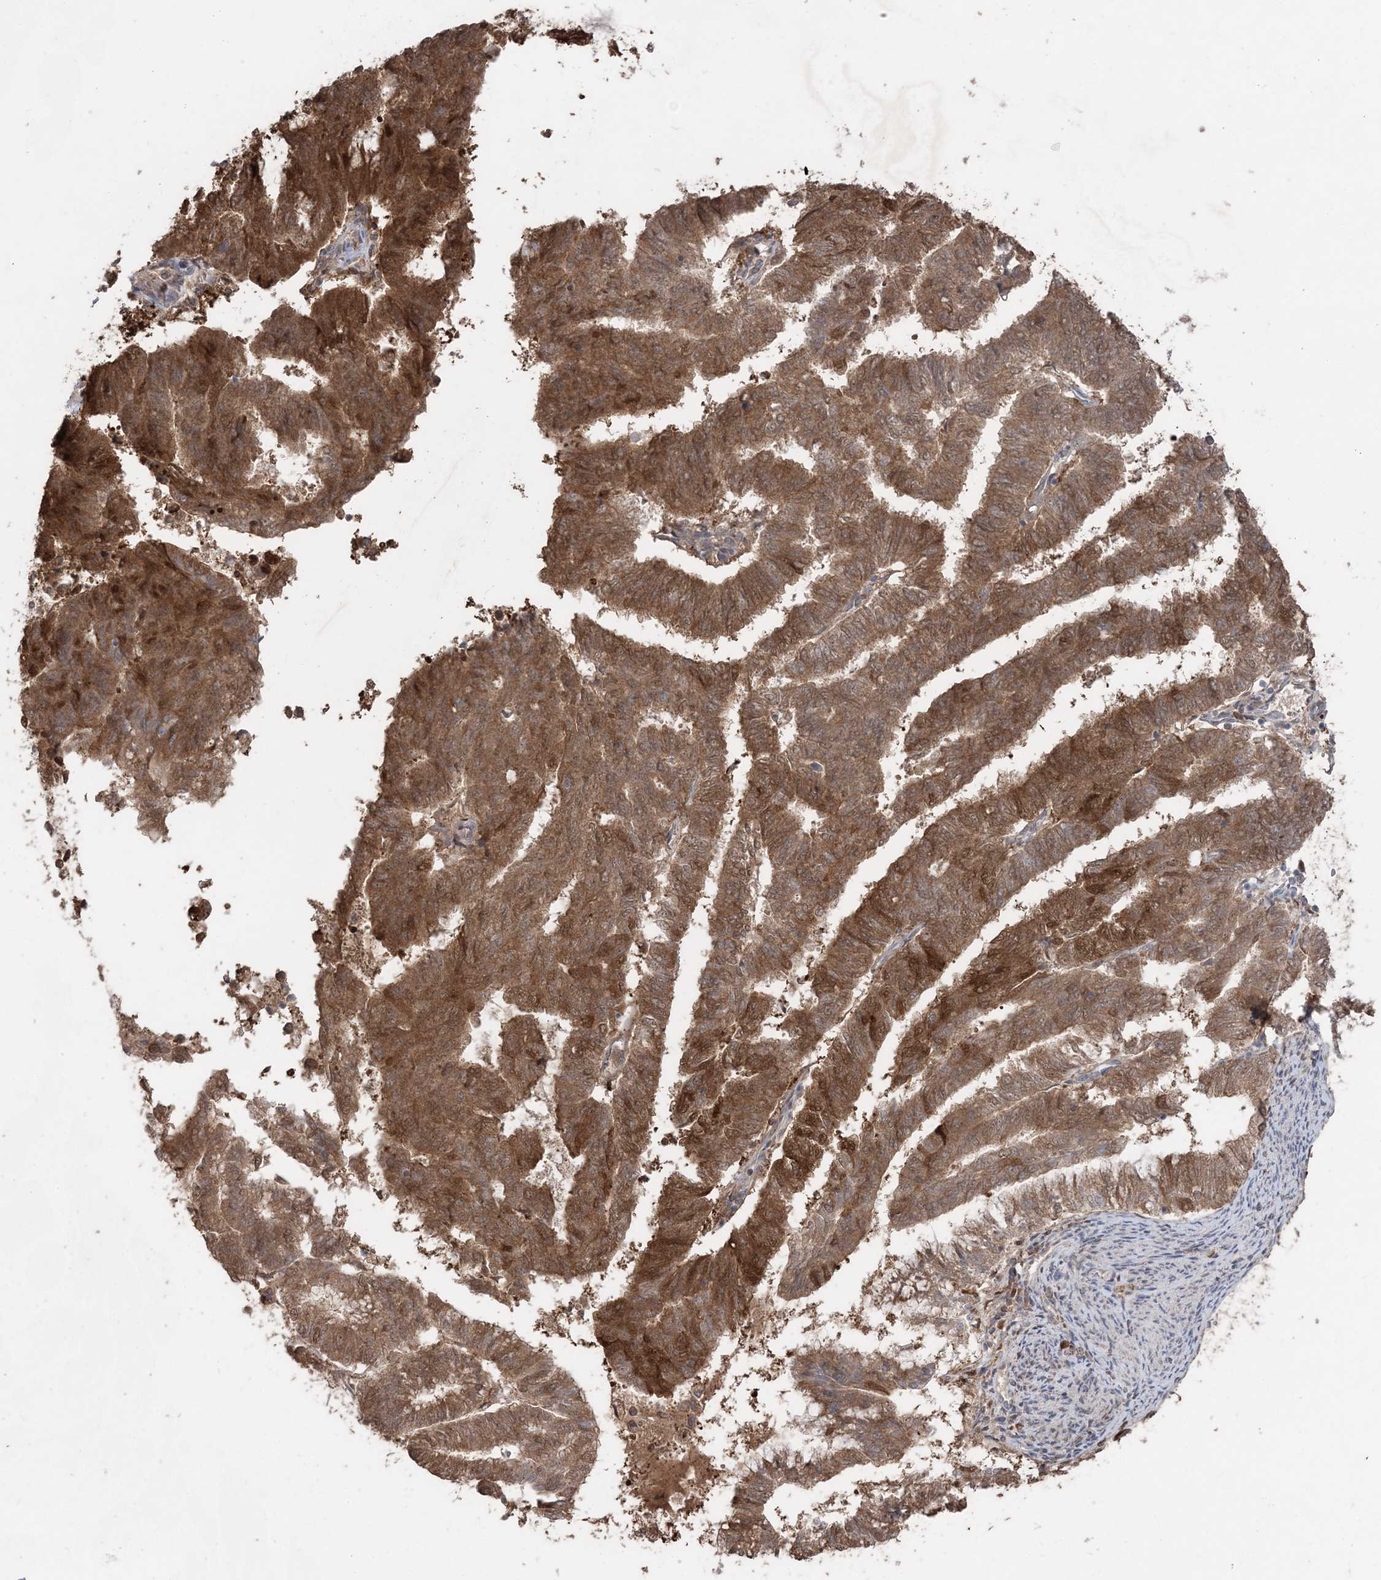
{"staining": {"intensity": "moderate", "quantity": ">75%", "location": "cytoplasmic/membranous,nuclear"}, "tissue": "endometrial cancer", "cell_type": "Tumor cells", "image_type": "cancer", "snomed": [{"axis": "morphology", "description": "Adenocarcinoma, NOS"}, {"axis": "topography", "description": "Endometrium"}], "caption": "Tumor cells demonstrate medium levels of moderate cytoplasmic/membranous and nuclear expression in about >75% of cells in human adenocarcinoma (endometrial).", "gene": "SLU7", "patient": {"sex": "female", "age": 79}}